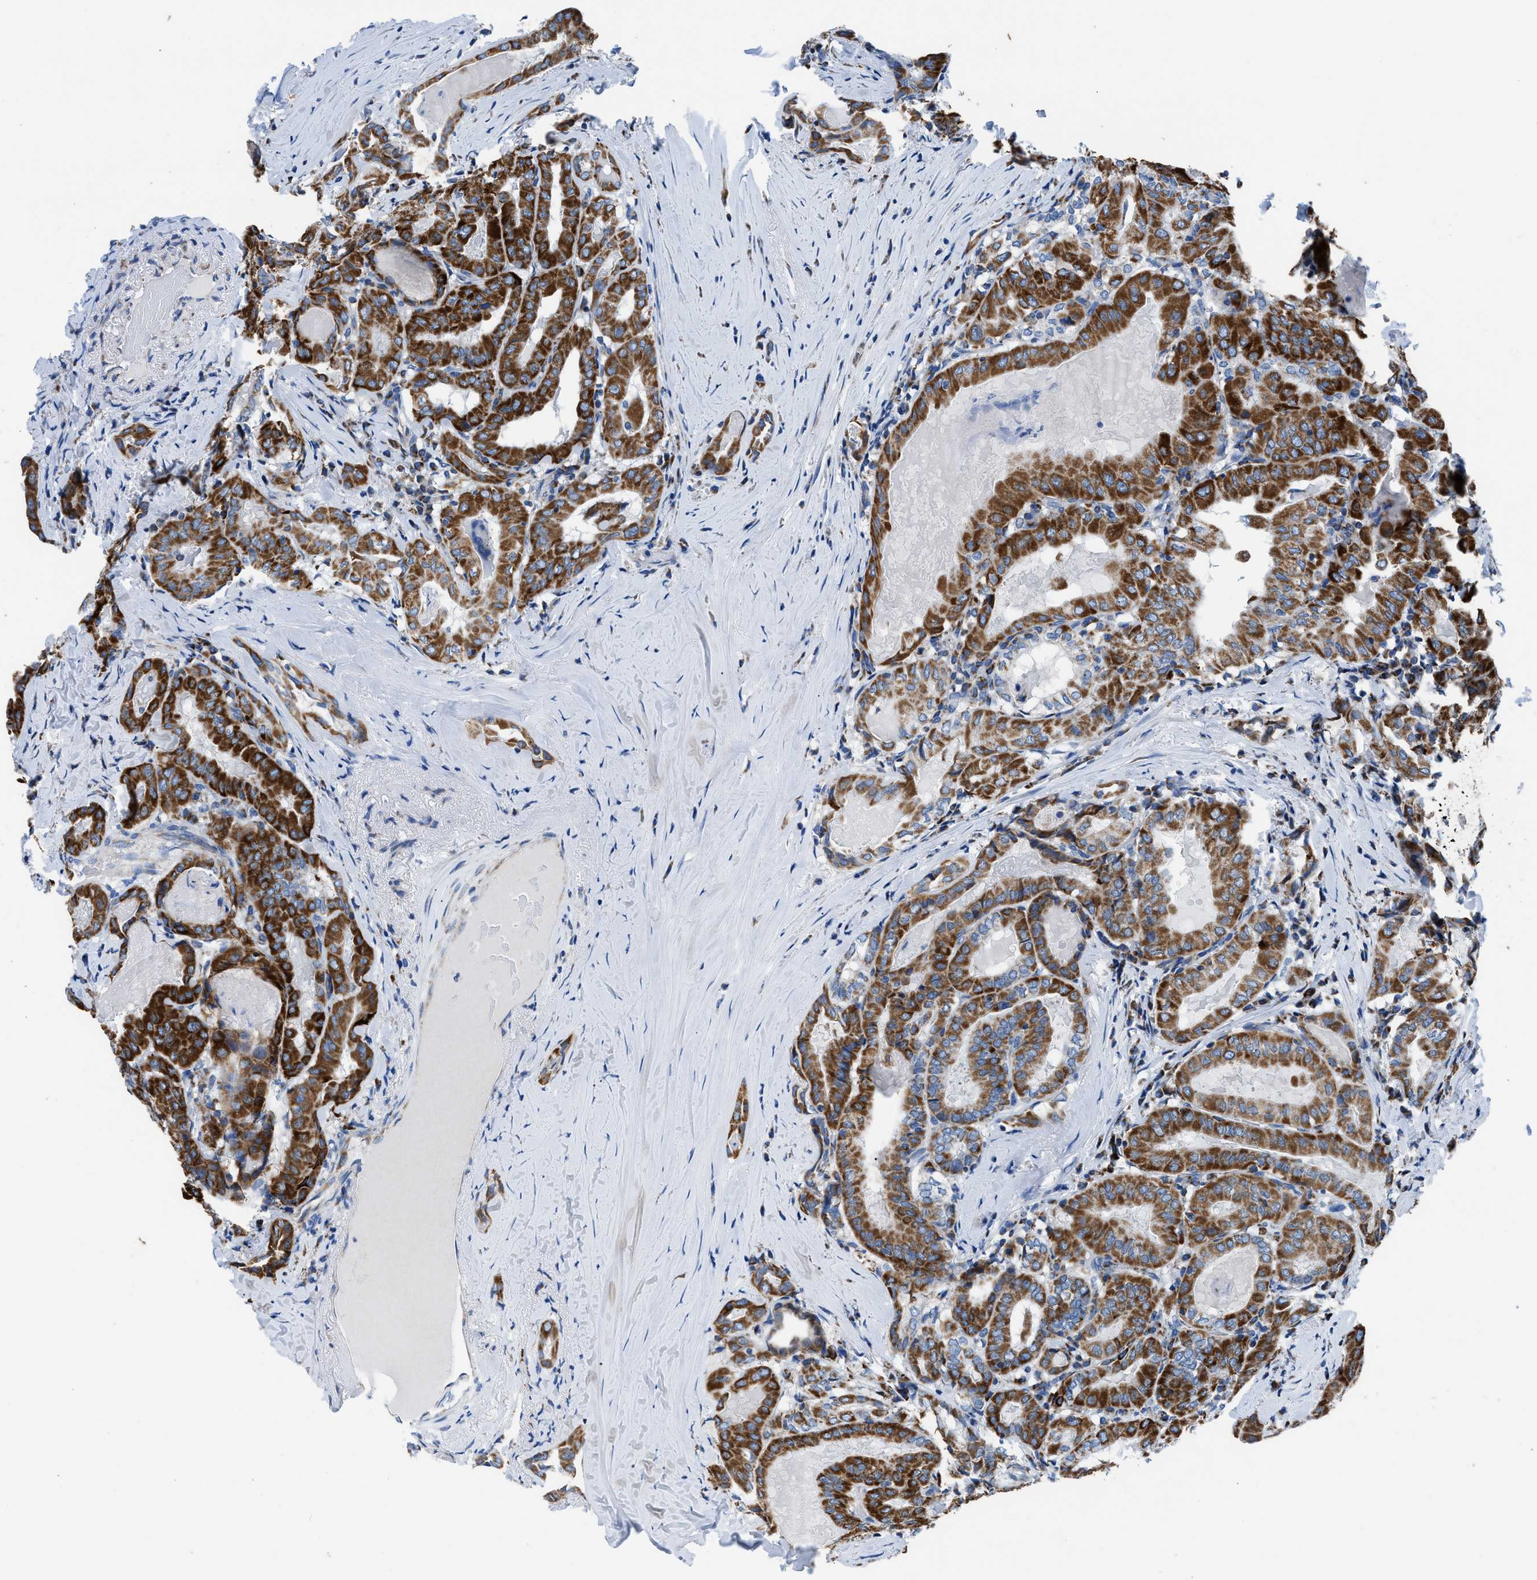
{"staining": {"intensity": "strong", "quantity": ">75%", "location": "cytoplasmic/membranous"}, "tissue": "thyroid cancer", "cell_type": "Tumor cells", "image_type": "cancer", "snomed": [{"axis": "morphology", "description": "Papillary adenocarcinoma, NOS"}, {"axis": "topography", "description": "Thyroid gland"}], "caption": "Immunohistochemistry of thyroid papillary adenocarcinoma displays high levels of strong cytoplasmic/membranous staining in about >75% of tumor cells. (IHC, brightfield microscopy, high magnification).", "gene": "ZDHHC3", "patient": {"sex": "female", "age": 42}}